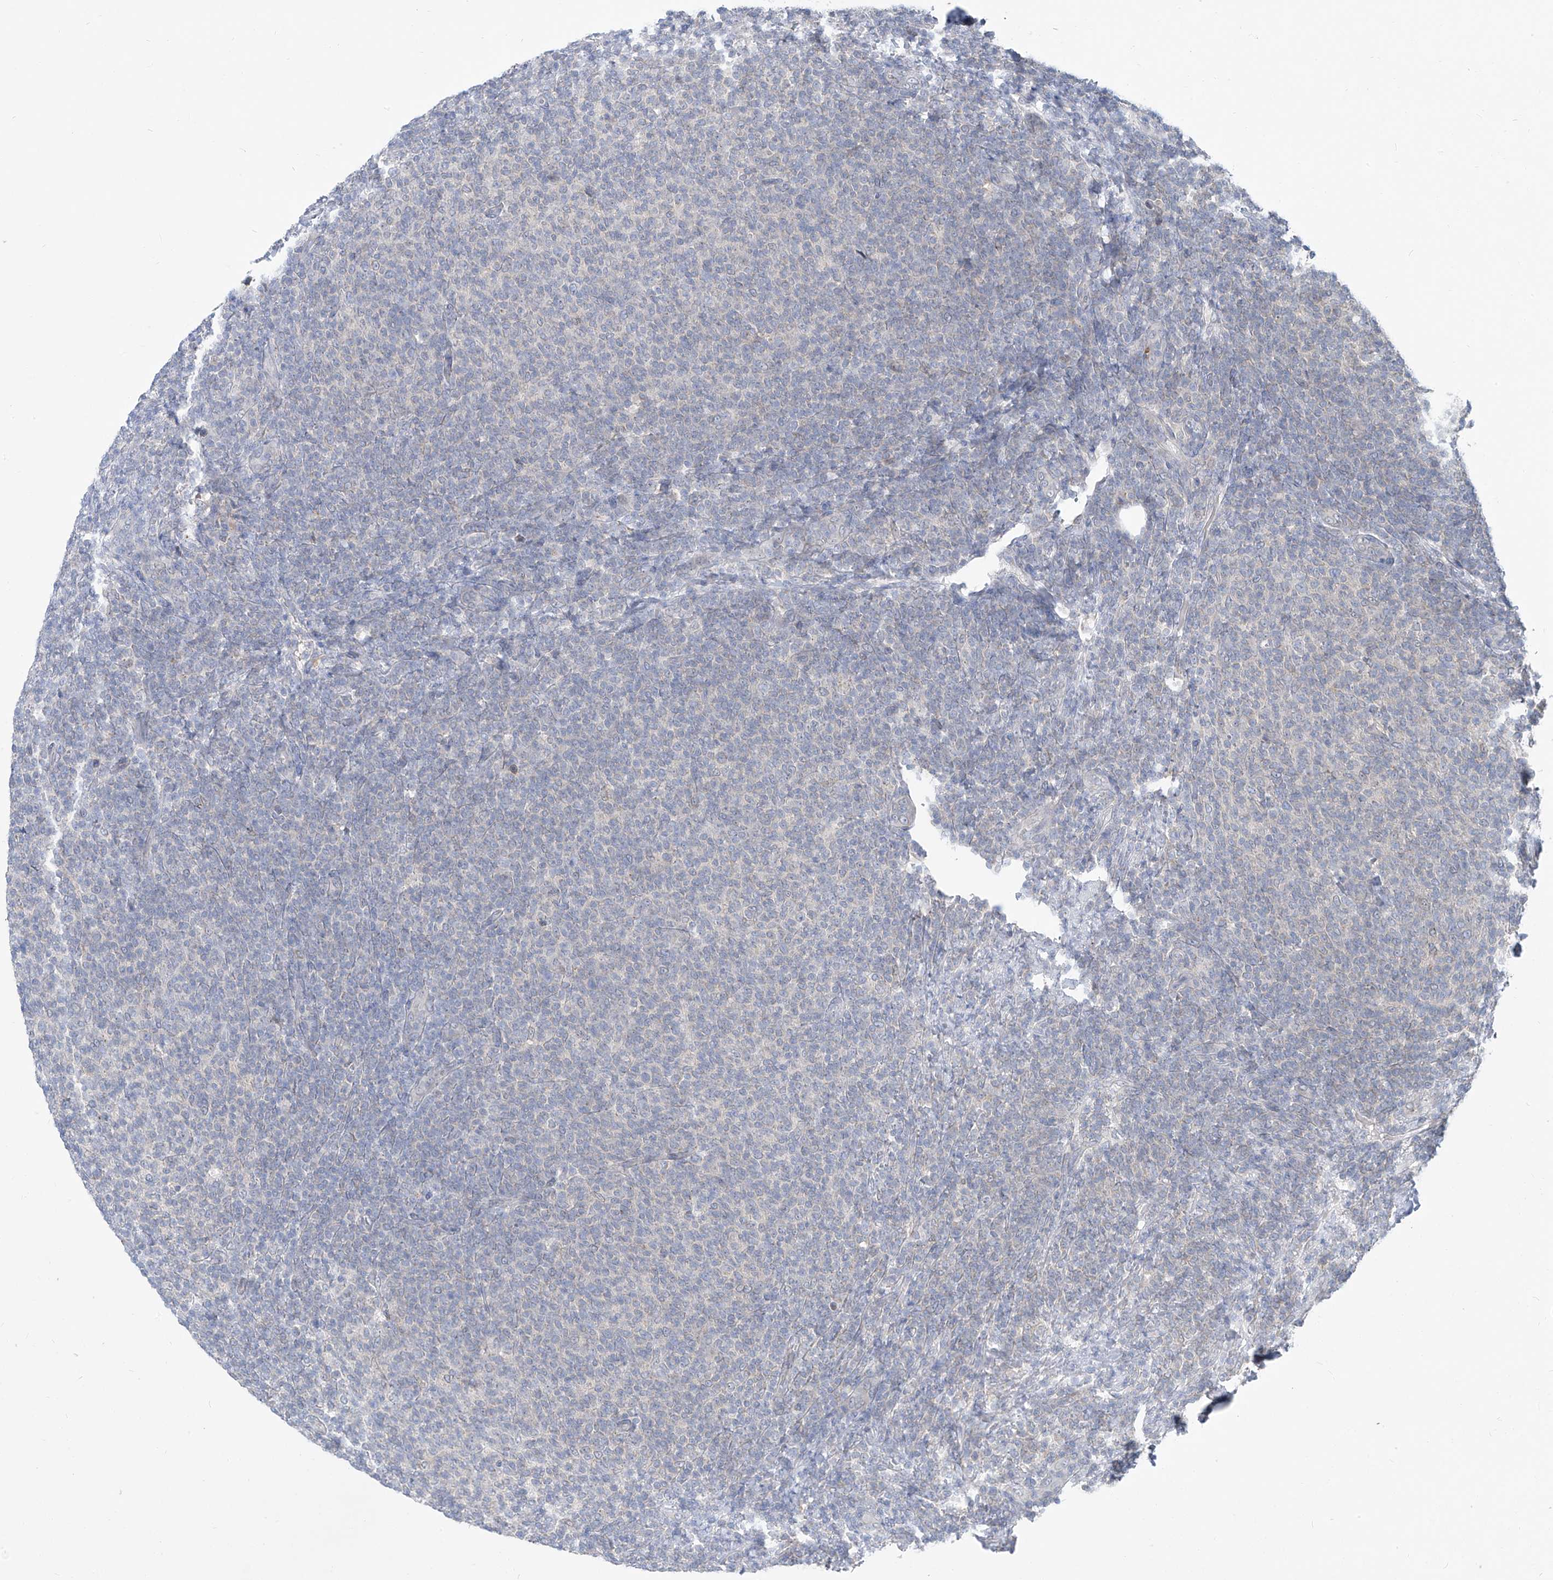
{"staining": {"intensity": "negative", "quantity": "none", "location": "none"}, "tissue": "lymphoma", "cell_type": "Tumor cells", "image_type": "cancer", "snomed": [{"axis": "morphology", "description": "Malignant lymphoma, non-Hodgkin's type, Low grade"}, {"axis": "topography", "description": "Lymph node"}], "caption": "A high-resolution photomicrograph shows IHC staining of lymphoma, which reveals no significant expression in tumor cells.", "gene": "KRTAP25-1", "patient": {"sex": "male", "age": 66}}